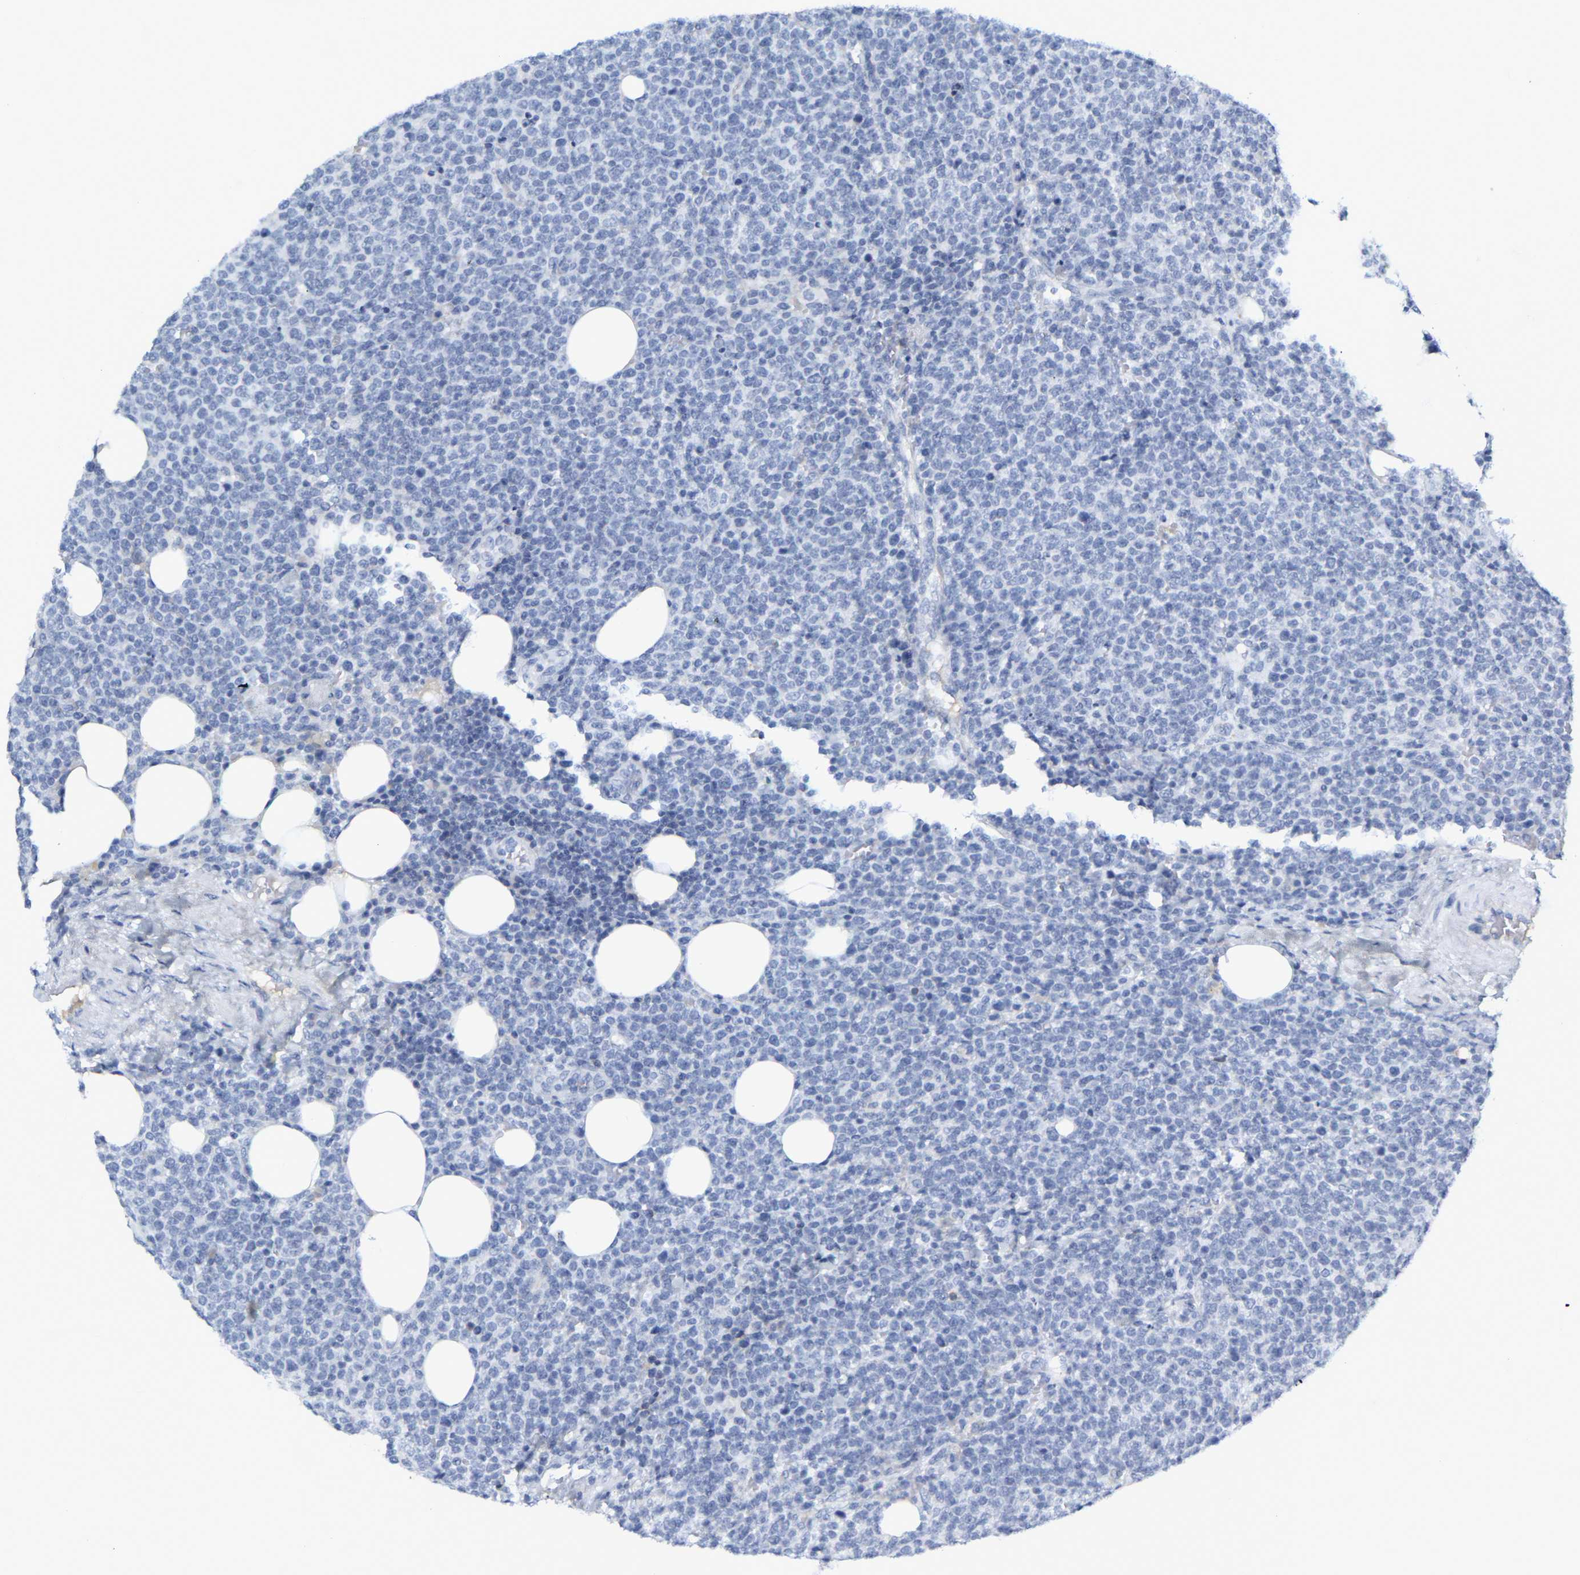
{"staining": {"intensity": "negative", "quantity": "none", "location": "none"}, "tissue": "lymphoma", "cell_type": "Tumor cells", "image_type": "cancer", "snomed": [{"axis": "morphology", "description": "Malignant lymphoma, non-Hodgkin's type, High grade"}, {"axis": "topography", "description": "Lymph node"}], "caption": "Tumor cells show no significant staining in lymphoma.", "gene": "GNAS", "patient": {"sex": "male", "age": 61}}